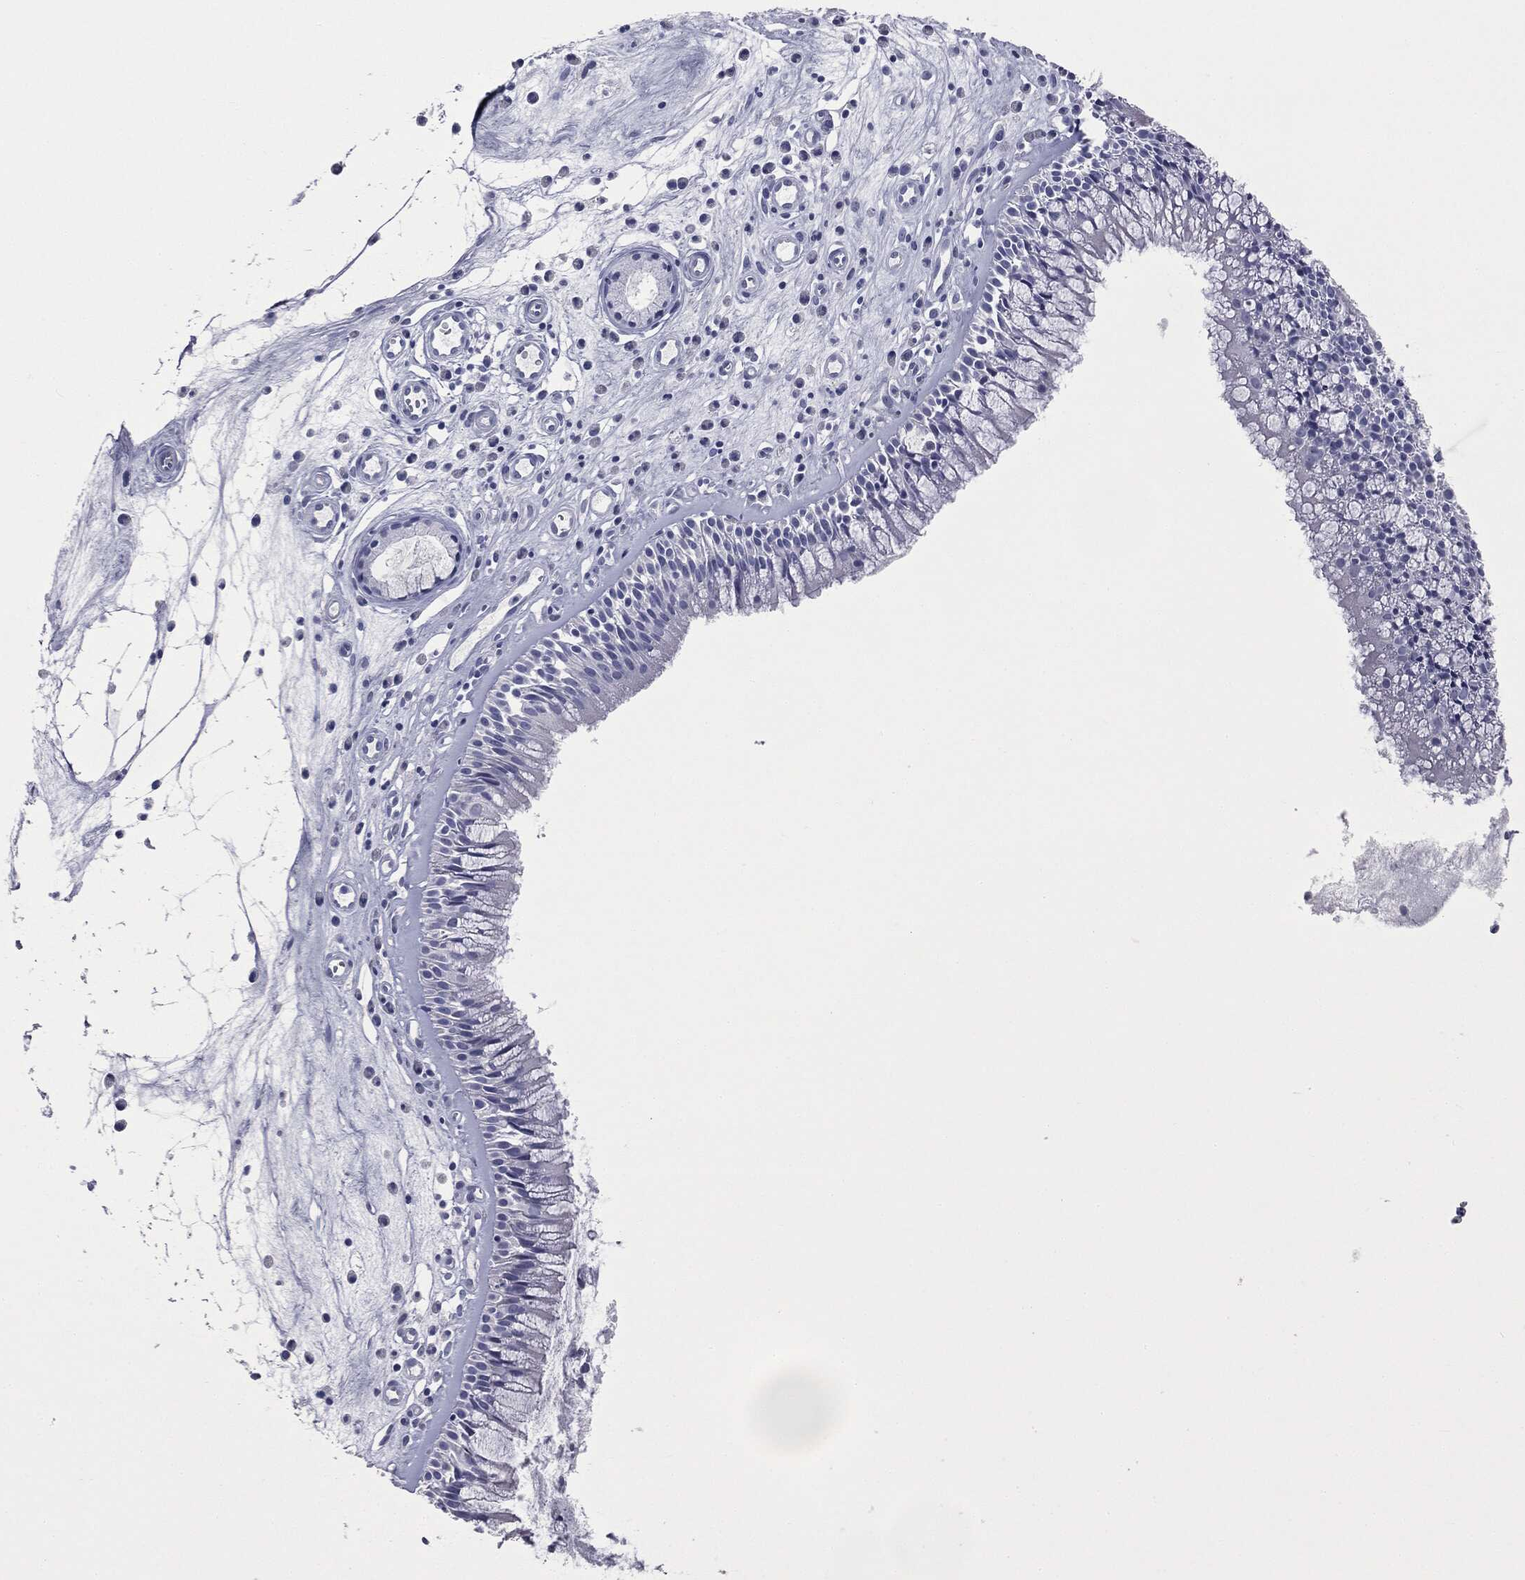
{"staining": {"intensity": "negative", "quantity": "none", "location": "none"}, "tissue": "nasopharynx", "cell_type": "Respiratory epithelial cells", "image_type": "normal", "snomed": [{"axis": "morphology", "description": "Normal tissue, NOS"}, {"axis": "topography", "description": "Nasopharynx"}], "caption": "Respiratory epithelial cells show no significant protein positivity in unremarkable nasopharynx. (DAB IHC visualized using brightfield microscopy, high magnification).", "gene": "ATP2A1", "patient": {"sex": "male", "age": 57}}